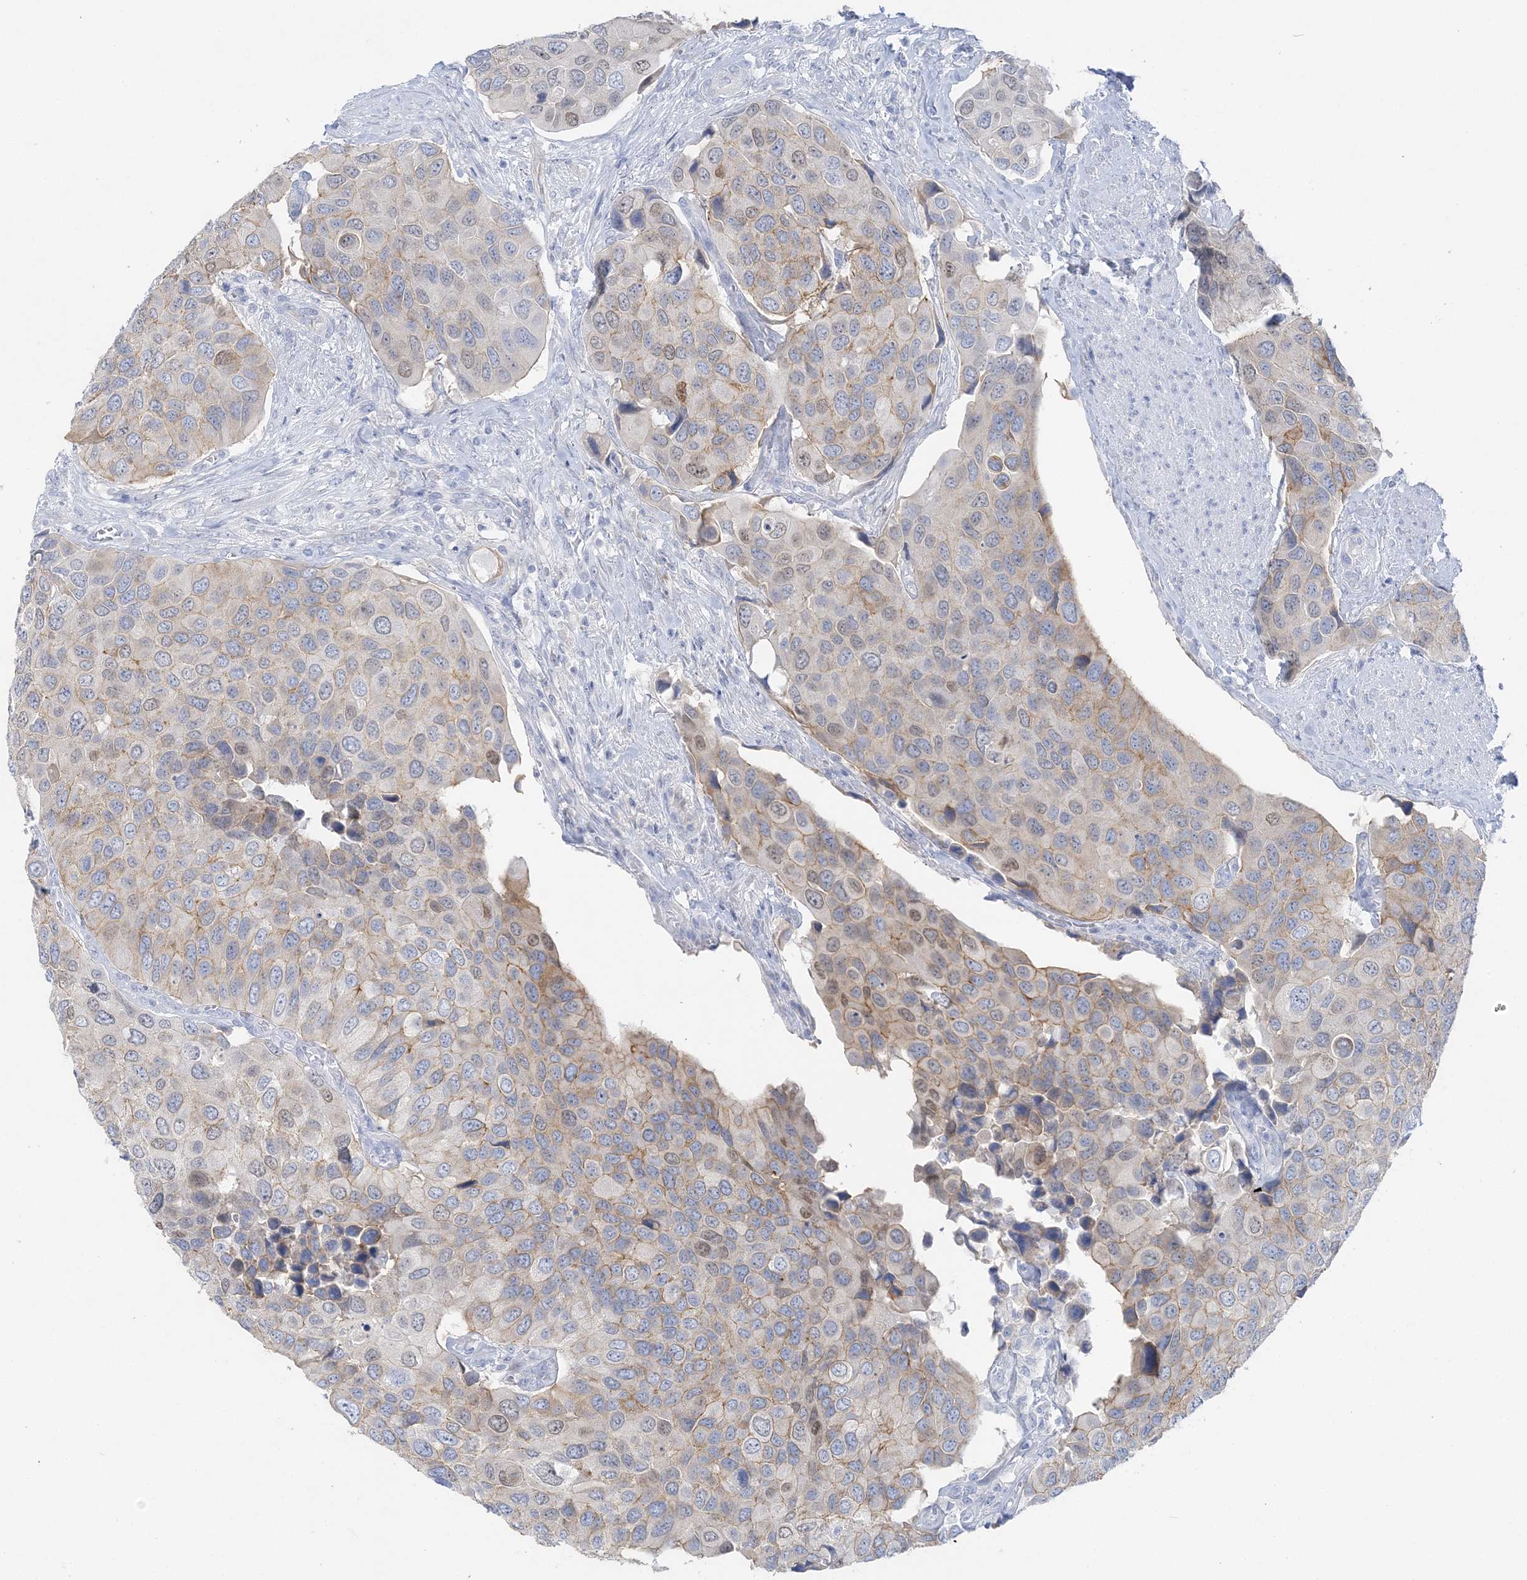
{"staining": {"intensity": "weak", "quantity": "25%-75%", "location": "cytoplasmic/membranous"}, "tissue": "urothelial cancer", "cell_type": "Tumor cells", "image_type": "cancer", "snomed": [{"axis": "morphology", "description": "Urothelial carcinoma, High grade"}, {"axis": "topography", "description": "Urinary bladder"}], "caption": "Immunohistochemical staining of human urothelial cancer reveals low levels of weak cytoplasmic/membranous protein expression in approximately 25%-75% of tumor cells. The staining is performed using DAB (3,3'-diaminobenzidine) brown chromogen to label protein expression. The nuclei are counter-stained blue using hematoxylin.", "gene": "SLC5A6", "patient": {"sex": "male", "age": 74}}